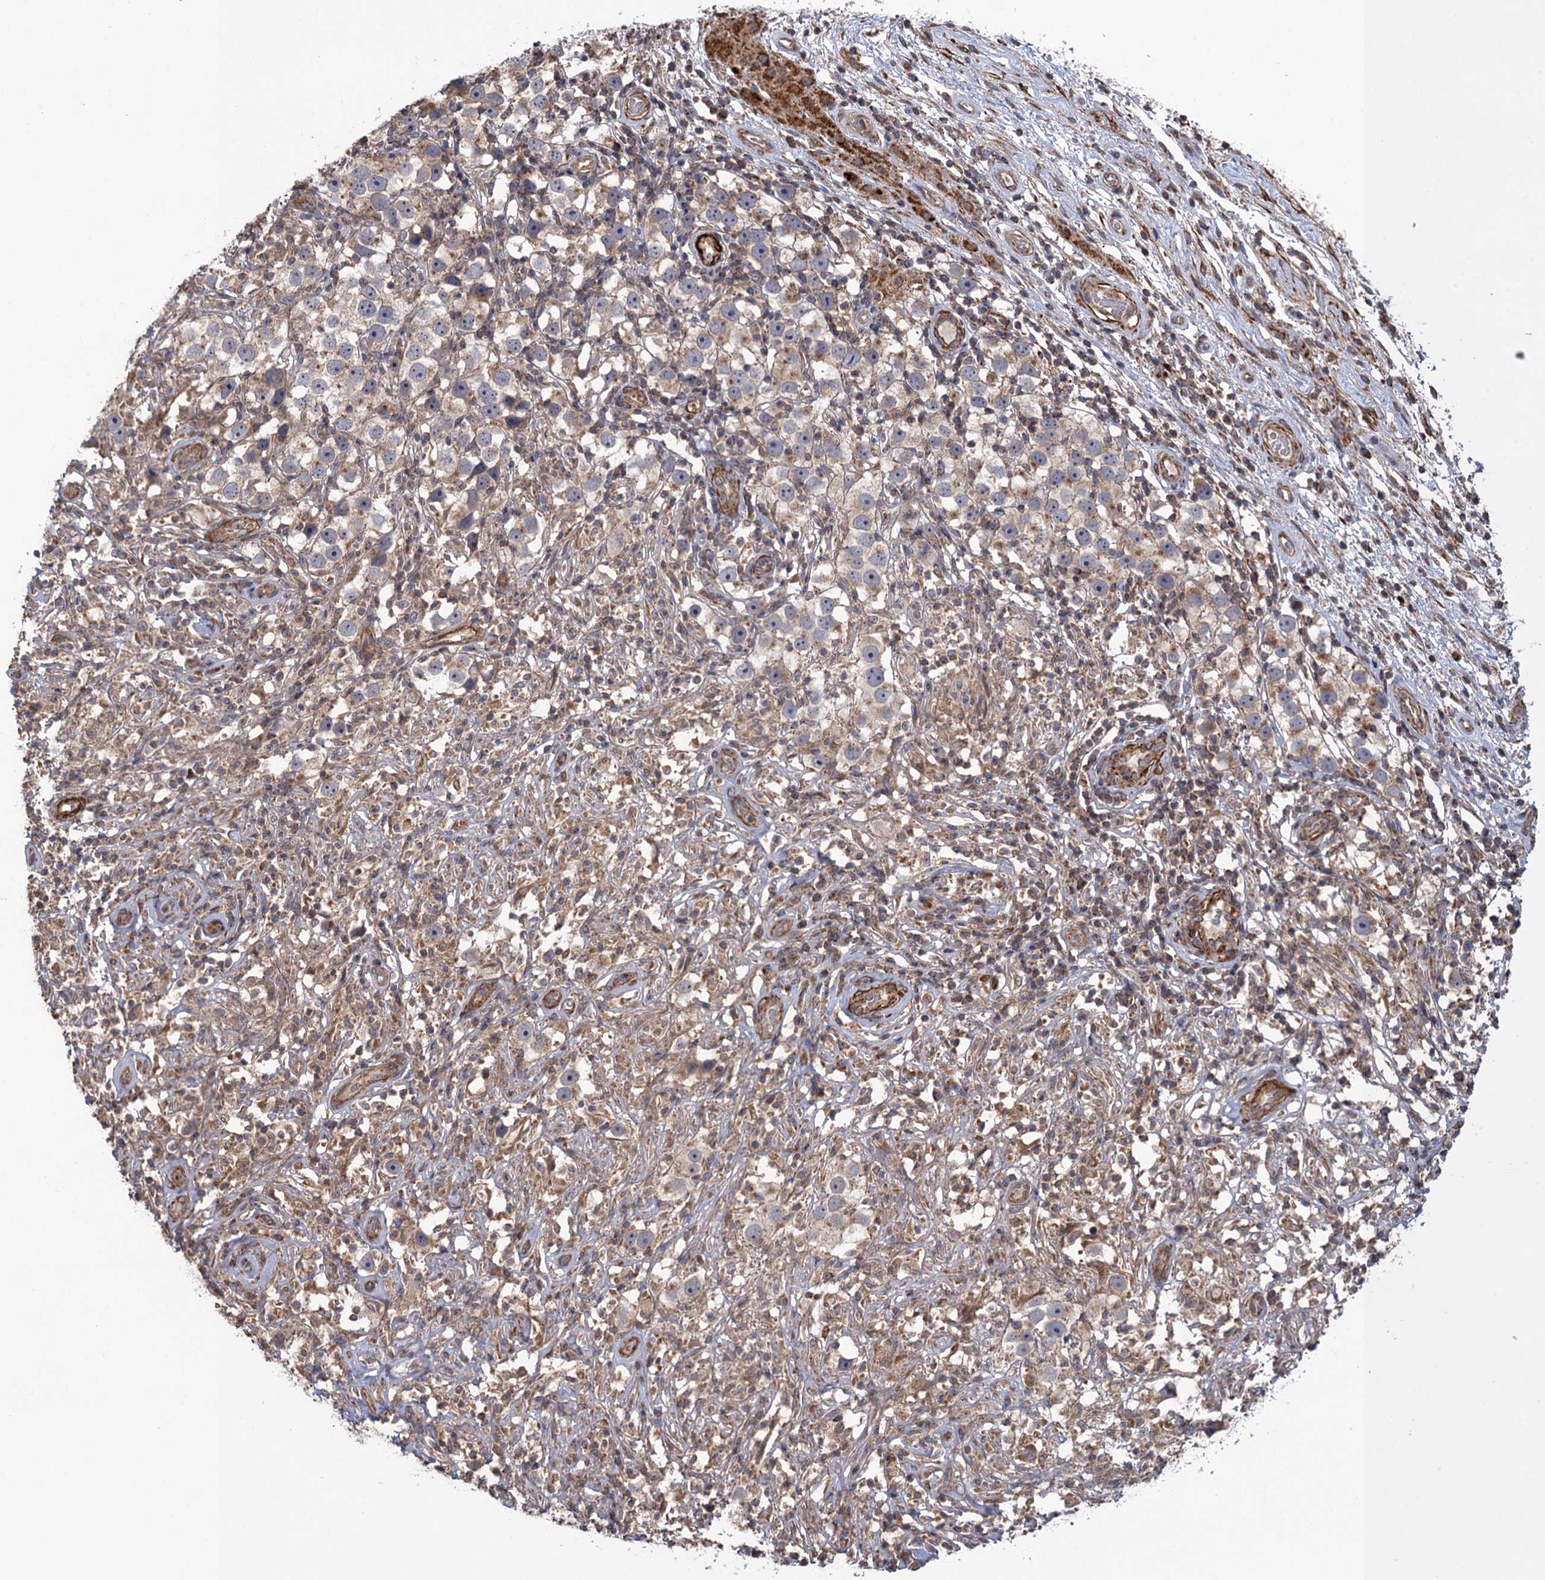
{"staining": {"intensity": "weak", "quantity": ">75%", "location": "cytoplasmic/membranous"}, "tissue": "testis cancer", "cell_type": "Tumor cells", "image_type": "cancer", "snomed": [{"axis": "morphology", "description": "Seminoma, NOS"}, {"axis": "topography", "description": "Testis"}], "caption": "Human testis cancer (seminoma) stained for a protein (brown) reveals weak cytoplasmic/membranous positive staining in approximately >75% of tumor cells.", "gene": "WDR88", "patient": {"sex": "male", "age": 49}}